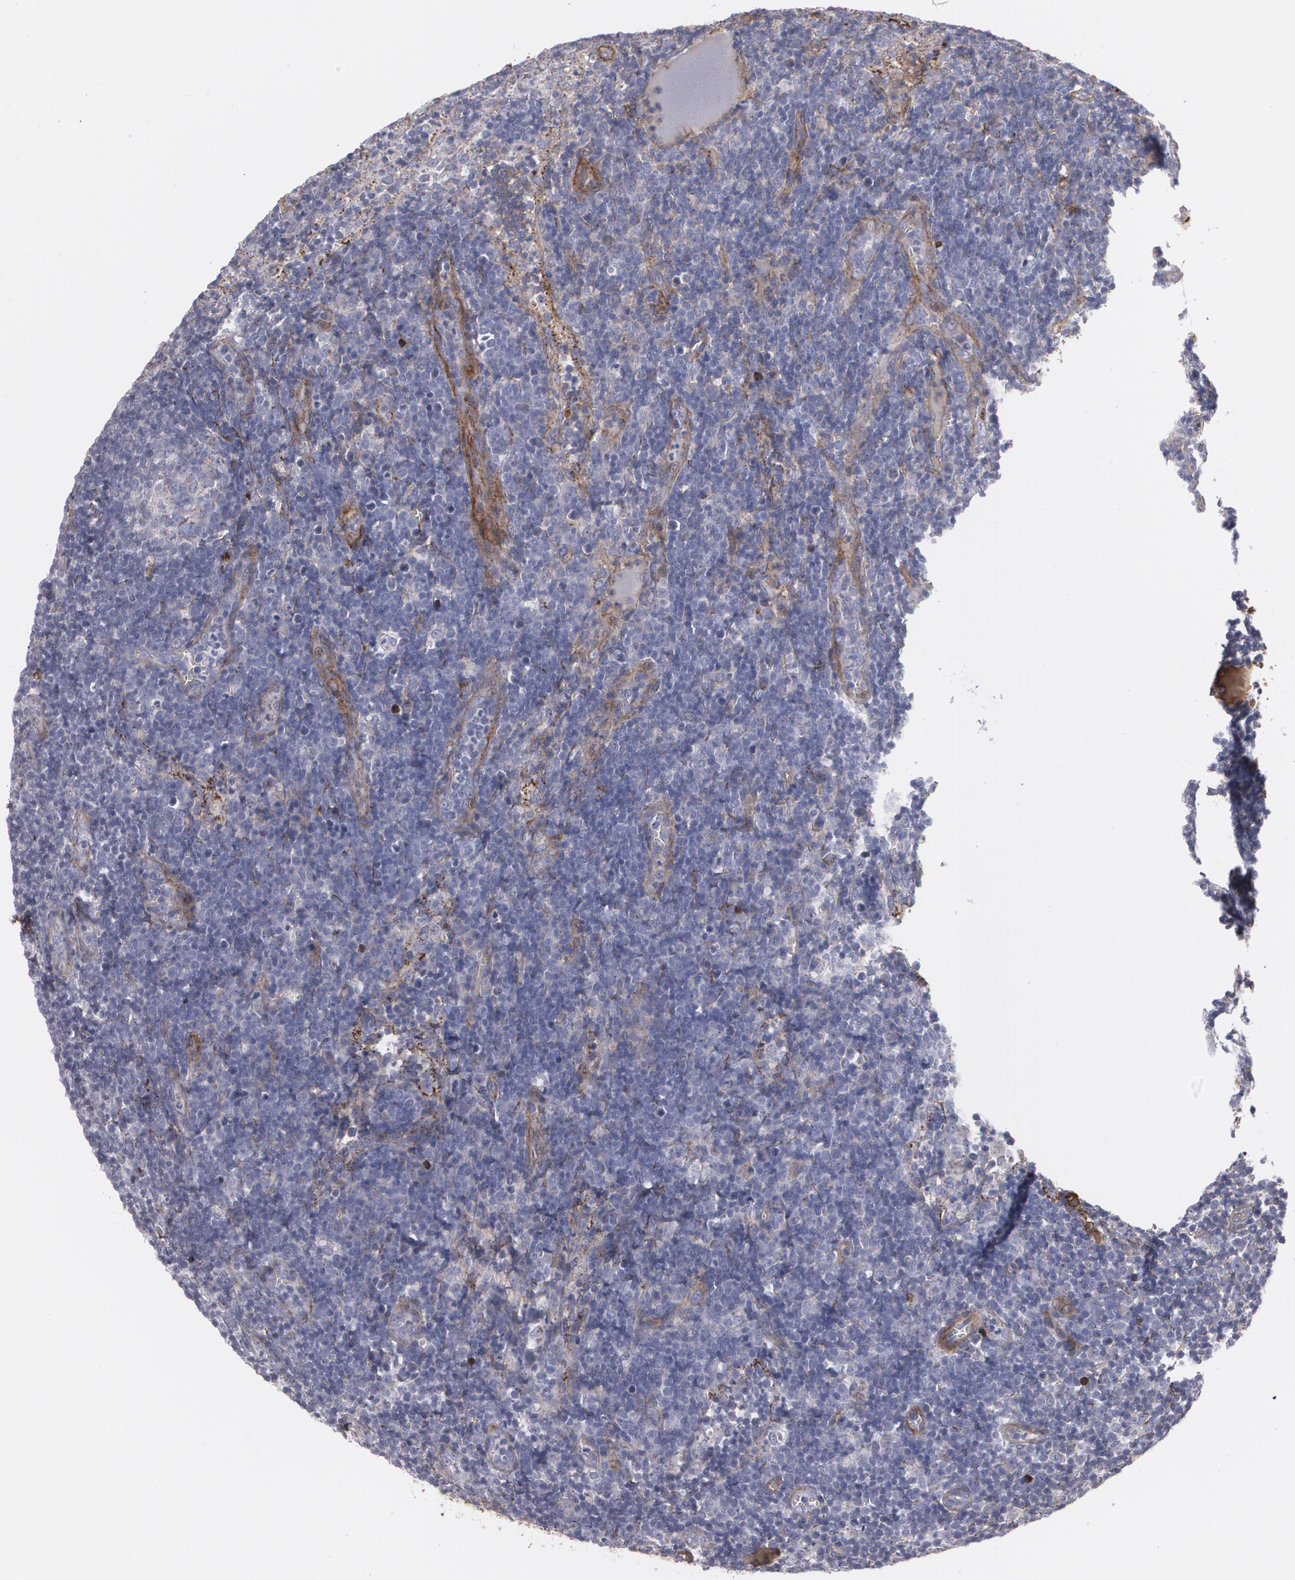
{"staining": {"intensity": "negative", "quantity": "none", "location": "none"}, "tissue": "lymph node", "cell_type": "Germinal center cells", "image_type": "normal", "snomed": [{"axis": "morphology", "description": "Normal tissue, NOS"}, {"axis": "morphology", "description": "Inflammation, NOS"}, {"axis": "topography", "description": "Lymph node"}, {"axis": "topography", "description": "Salivary gland"}], "caption": "Protein analysis of normal lymph node displays no significant staining in germinal center cells. (Immunohistochemistry, brightfield microscopy, high magnification).", "gene": "FBLN1", "patient": {"sex": "male", "age": 3}}